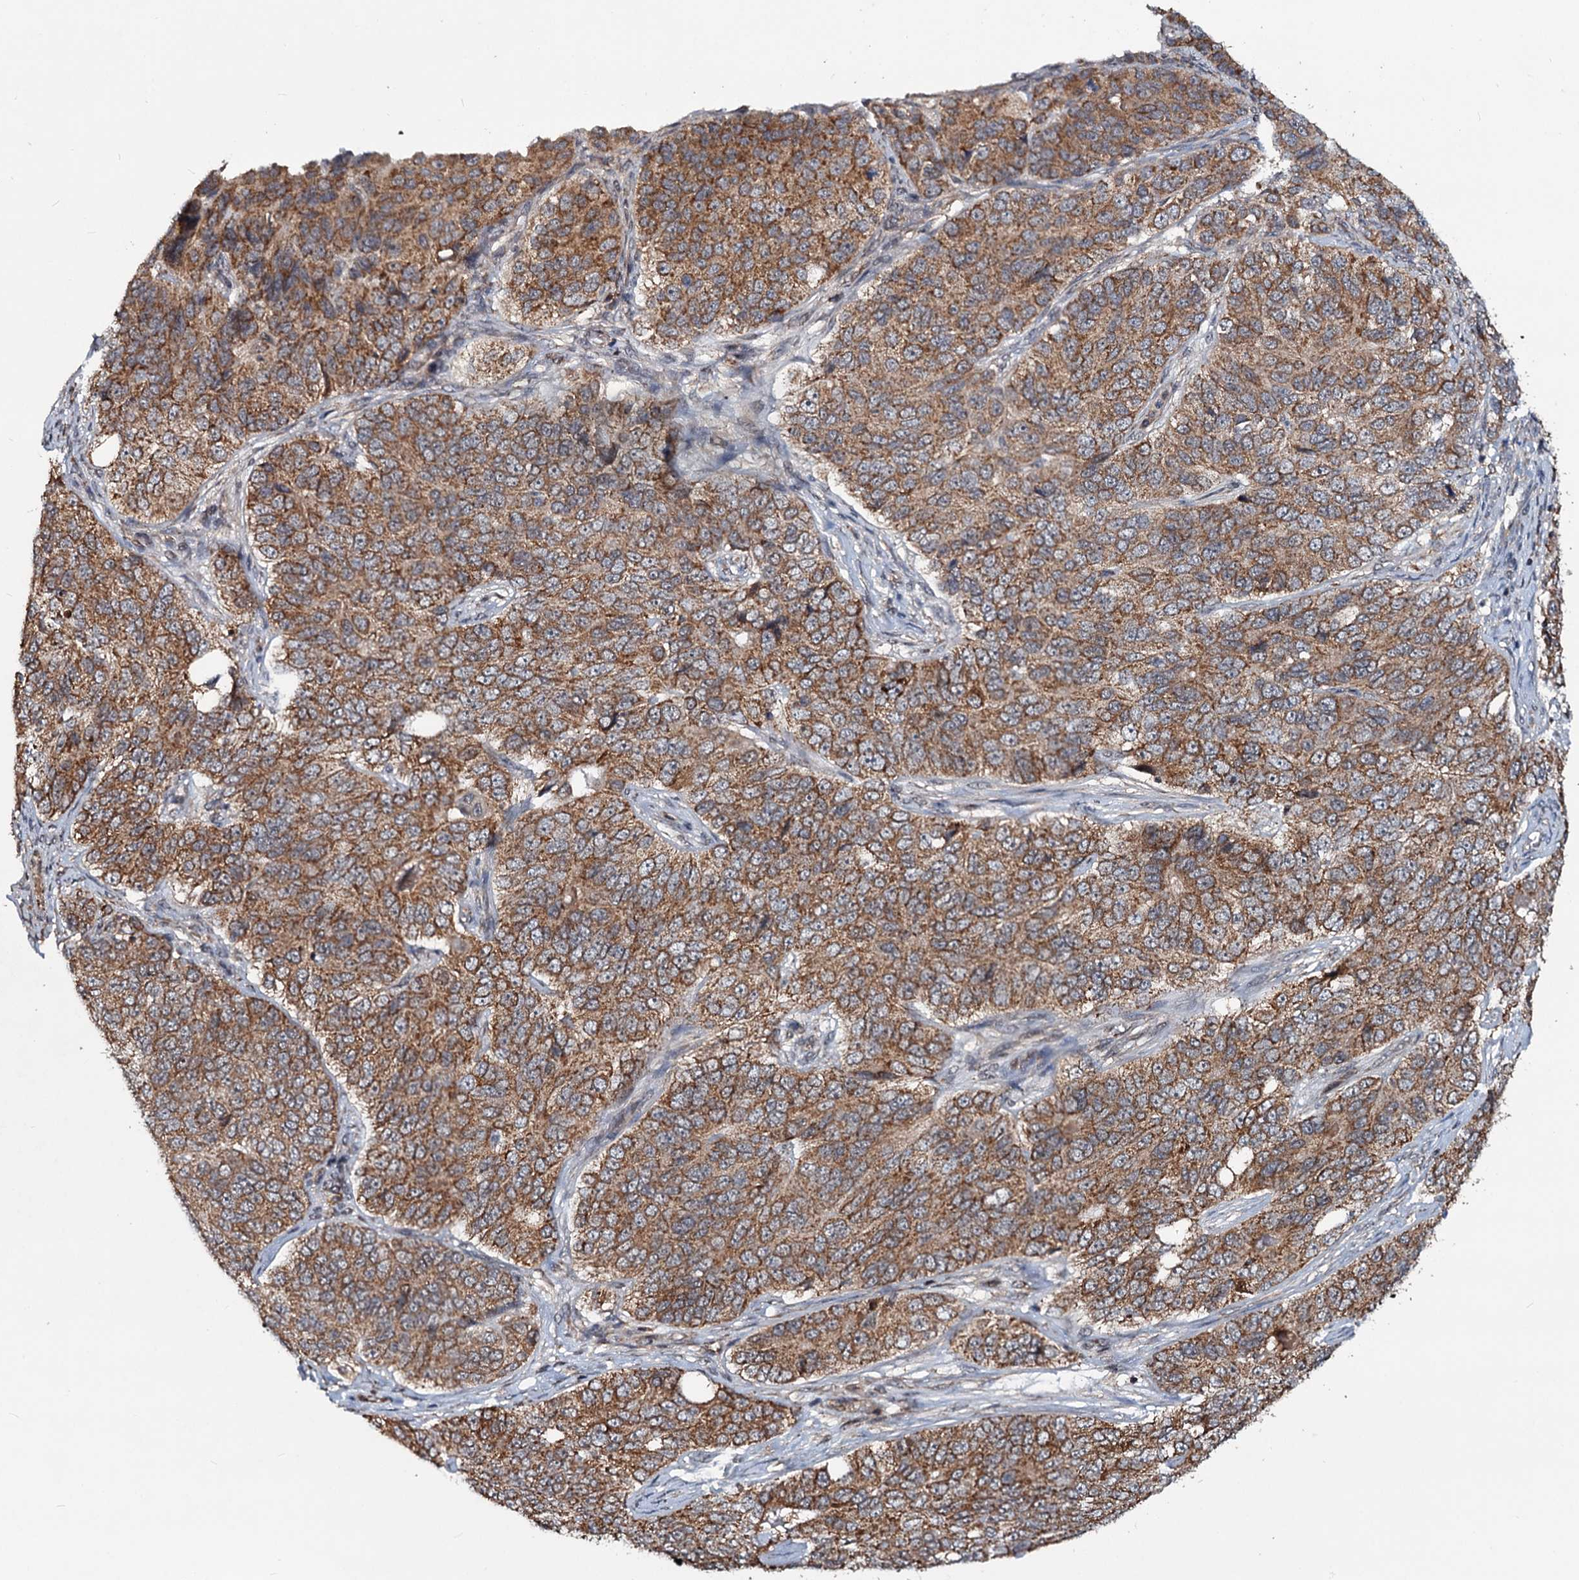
{"staining": {"intensity": "moderate", "quantity": ">75%", "location": "cytoplasmic/membranous"}, "tissue": "ovarian cancer", "cell_type": "Tumor cells", "image_type": "cancer", "snomed": [{"axis": "morphology", "description": "Carcinoma, endometroid"}, {"axis": "topography", "description": "Ovary"}], "caption": "Approximately >75% of tumor cells in human ovarian endometroid carcinoma display moderate cytoplasmic/membranous protein positivity as visualized by brown immunohistochemical staining.", "gene": "CEP76", "patient": {"sex": "female", "age": 51}}